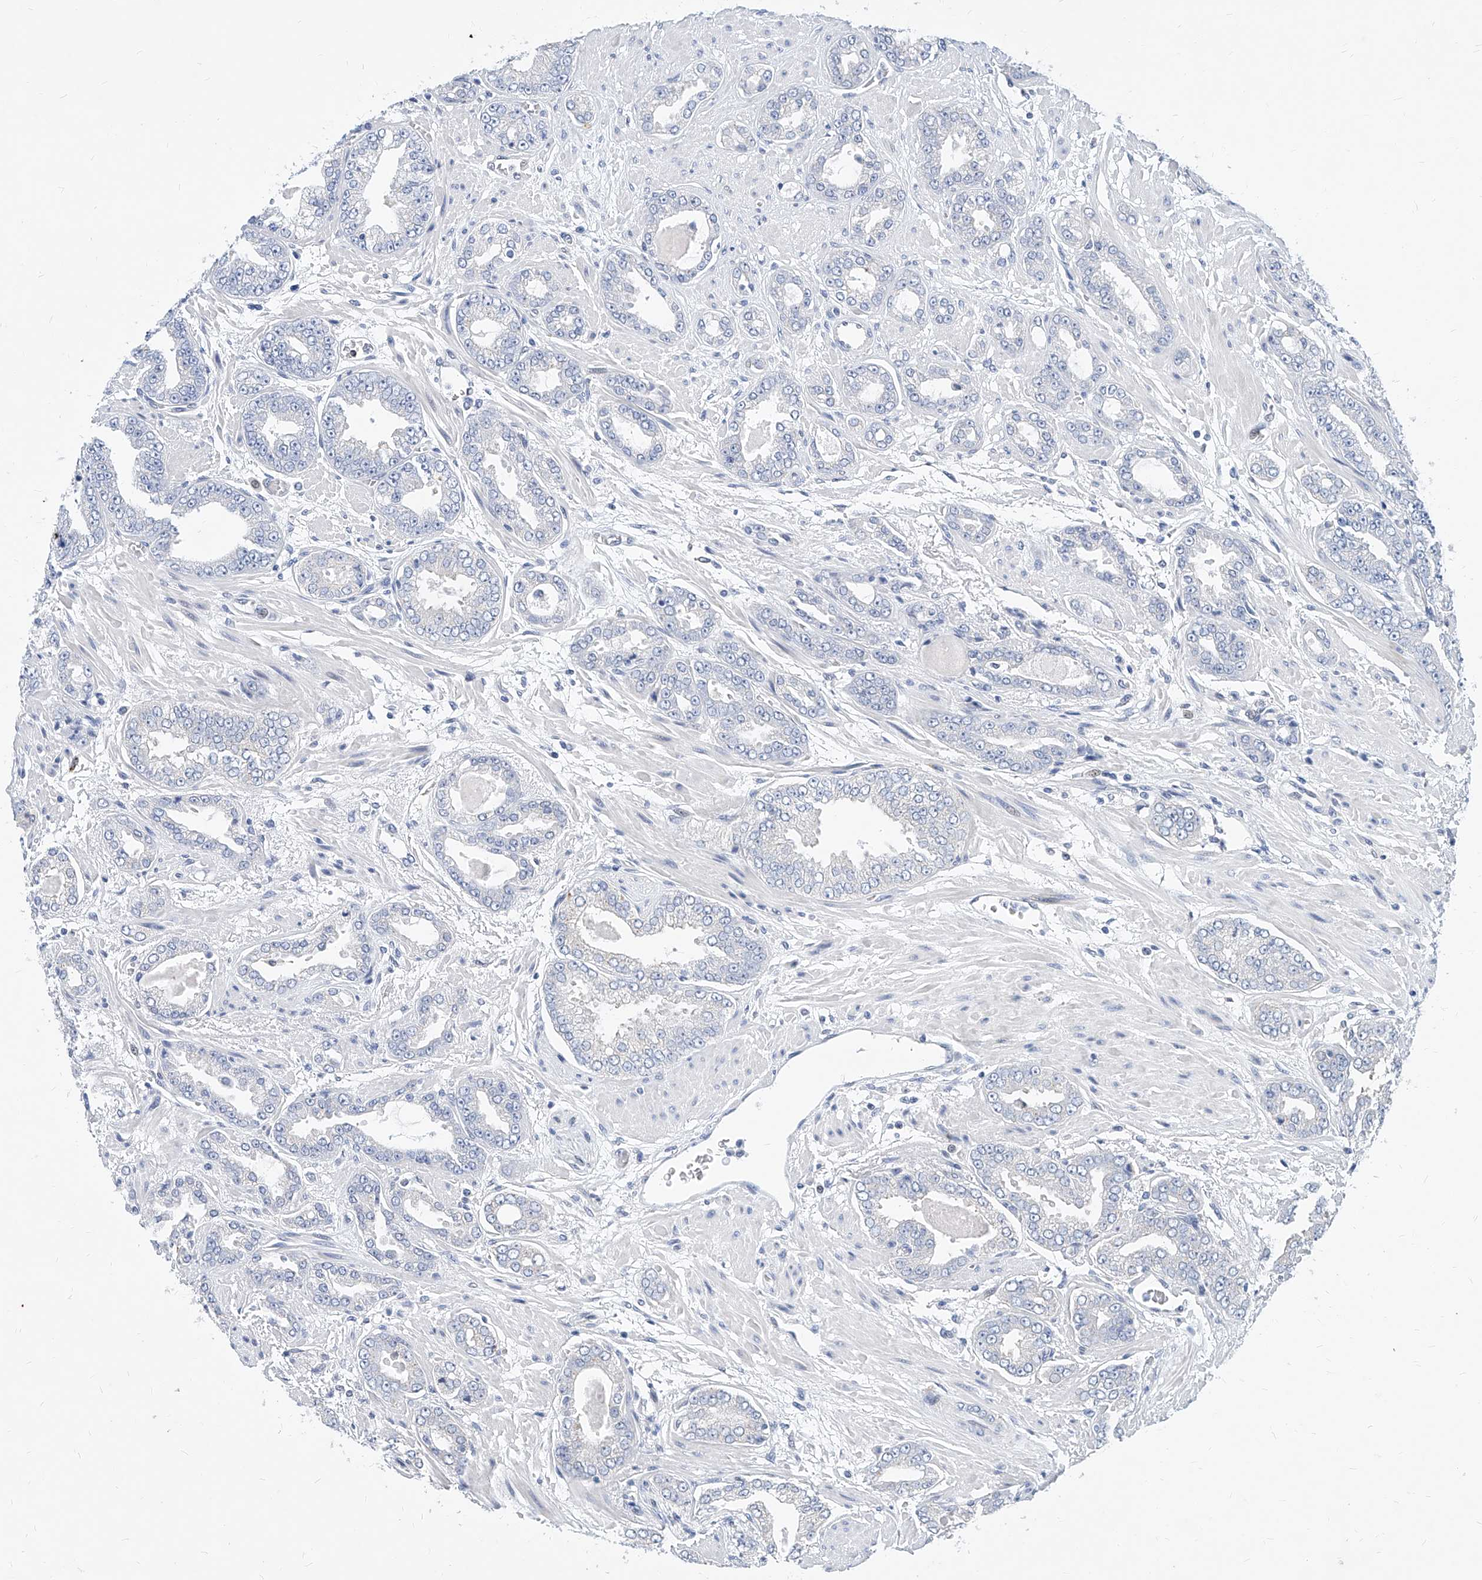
{"staining": {"intensity": "negative", "quantity": "none", "location": "none"}, "tissue": "prostate cancer", "cell_type": "Tumor cells", "image_type": "cancer", "snomed": [{"axis": "morphology", "description": "Adenocarcinoma, High grade"}, {"axis": "topography", "description": "Prostate"}], "caption": "Immunohistochemical staining of human prostate cancer (adenocarcinoma (high-grade)) reveals no significant staining in tumor cells.", "gene": "MX2", "patient": {"sex": "male", "age": 71}}